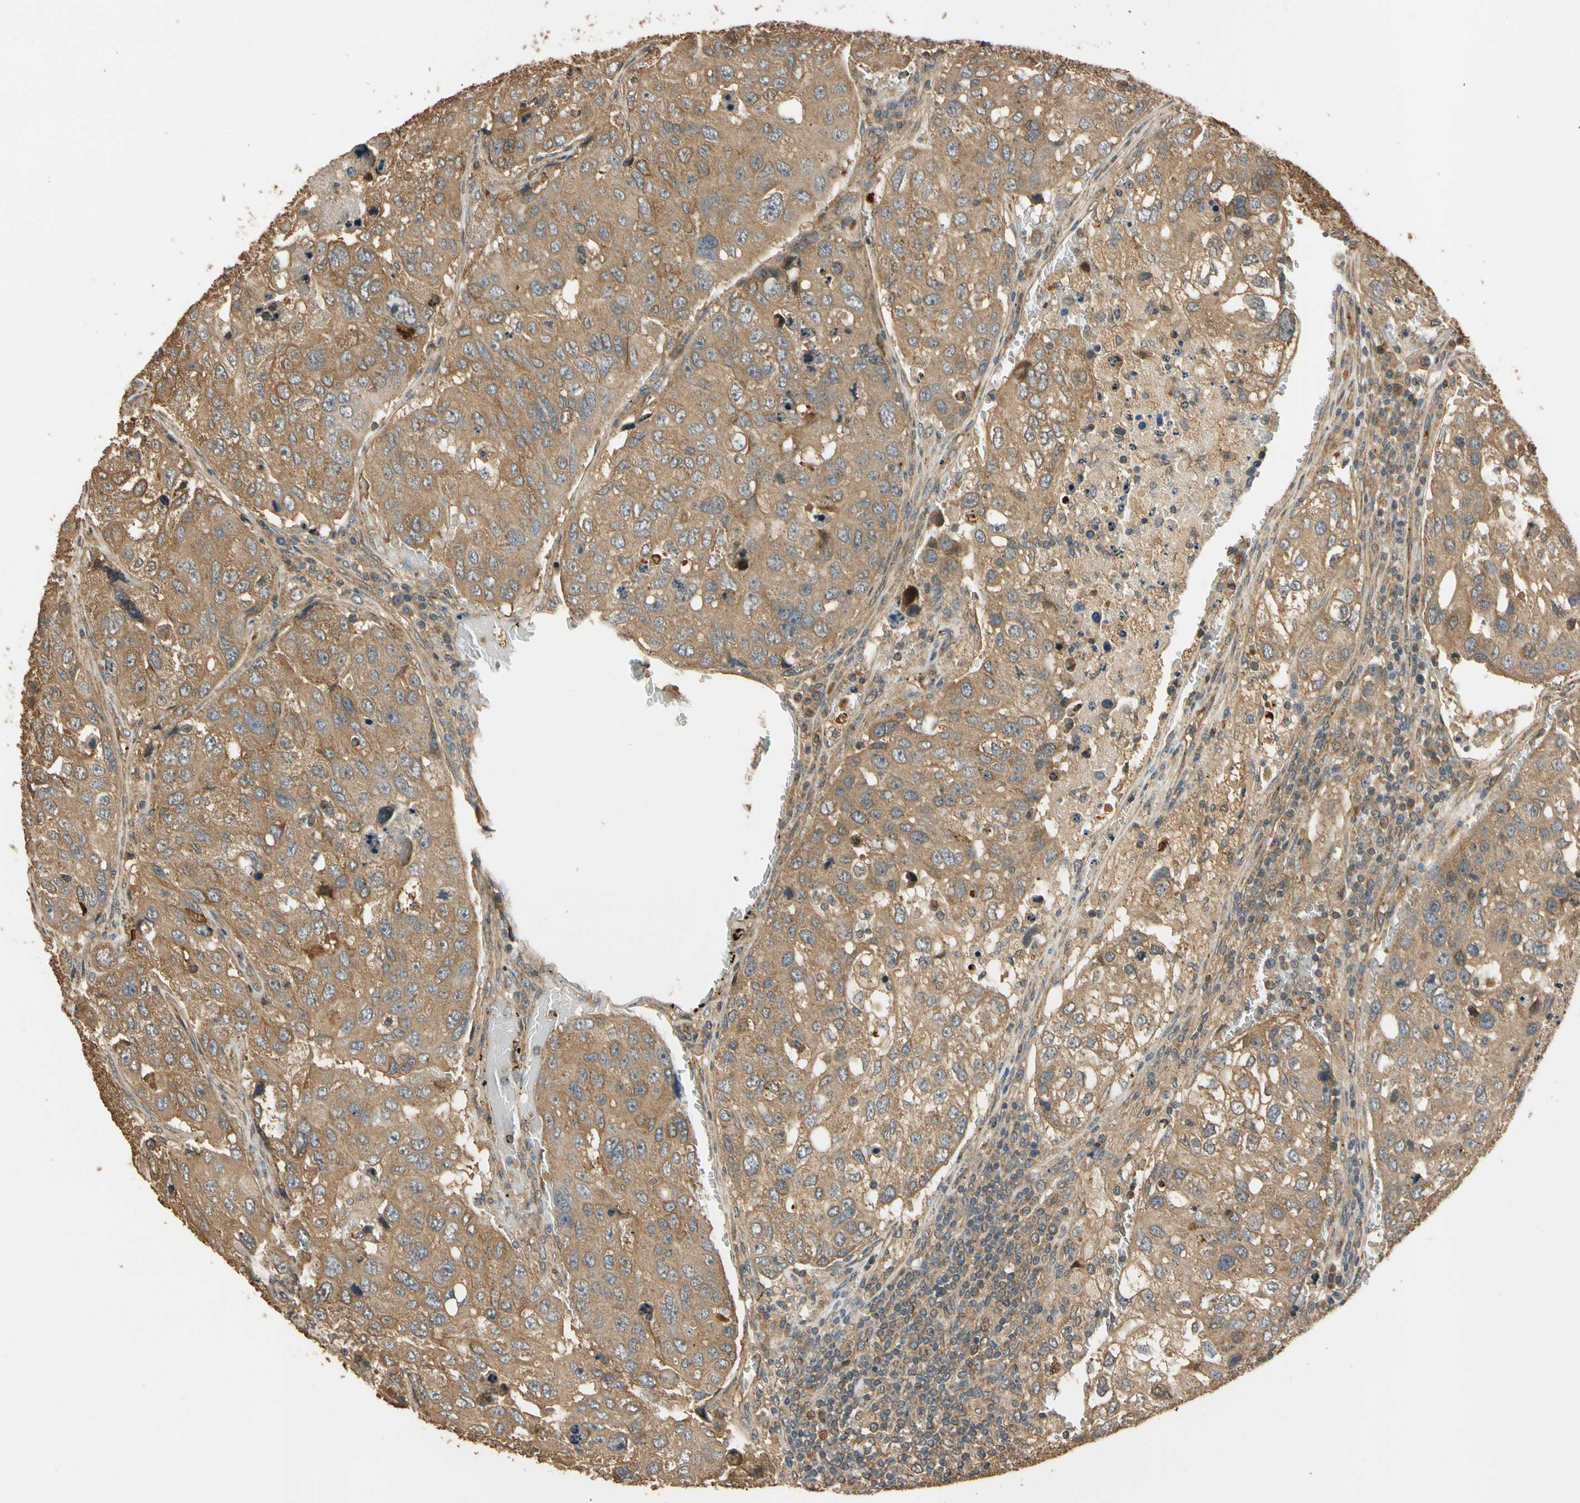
{"staining": {"intensity": "moderate", "quantity": ">75%", "location": "cytoplasmic/membranous"}, "tissue": "urothelial cancer", "cell_type": "Tumor cells", "image_type": "cancer", "snomed": [{"axis": "morphology", "description": "Urothelial carcinoma, High grade"}, {"axis": "topography", "description": "Lymph node"}, {"axis": "topography", "description": "Urinary bladder"}], "caption": "There is medium levels of moderate cytoplasmic/membranous positivity in tumor cells of high-grade urothelial carcinoma, as demonstrated by immunohistochemical staining (brown color).", "gene": "MGRN1", "patient": {"sex": "male", "age": 51}}